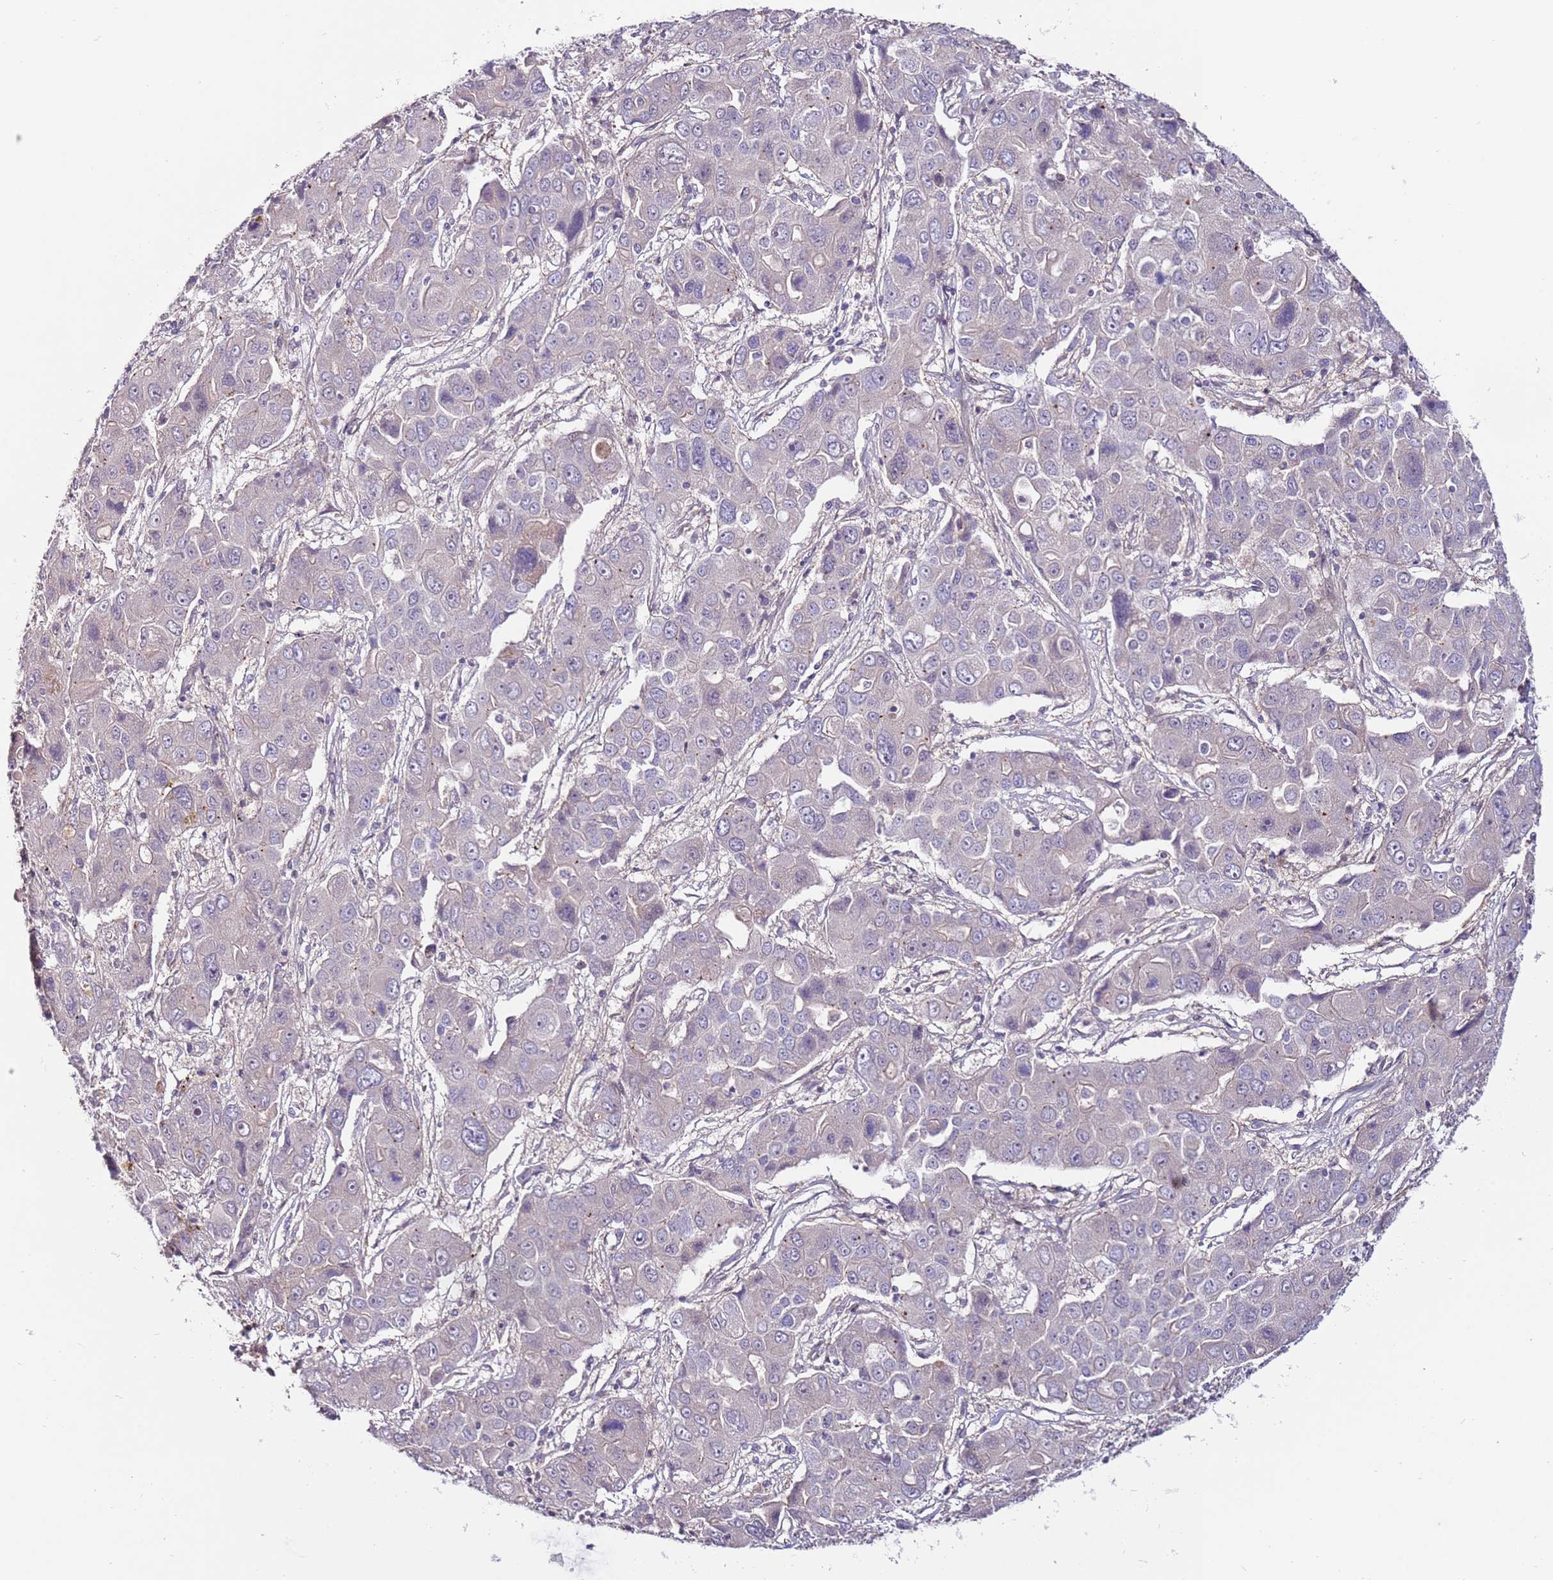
{"staining": {"intensity": "negative", "quantity": "none", "location": "none"}, "tissue": "liver cancer", "cell_type": "Tumor cells", "image_type": "cancer", "snomed": [{"axis": "morphology", "description": "Cholangiocarcinoma"}, {"axis": "topography", "description": "Liver"}], "caption": "This is an IHC image of human liver cancer (cholangiocarcinoma). There is no staining in tumor cells.", "gene": "MTG2", "patient": {"sex": "male", "age": 67}}